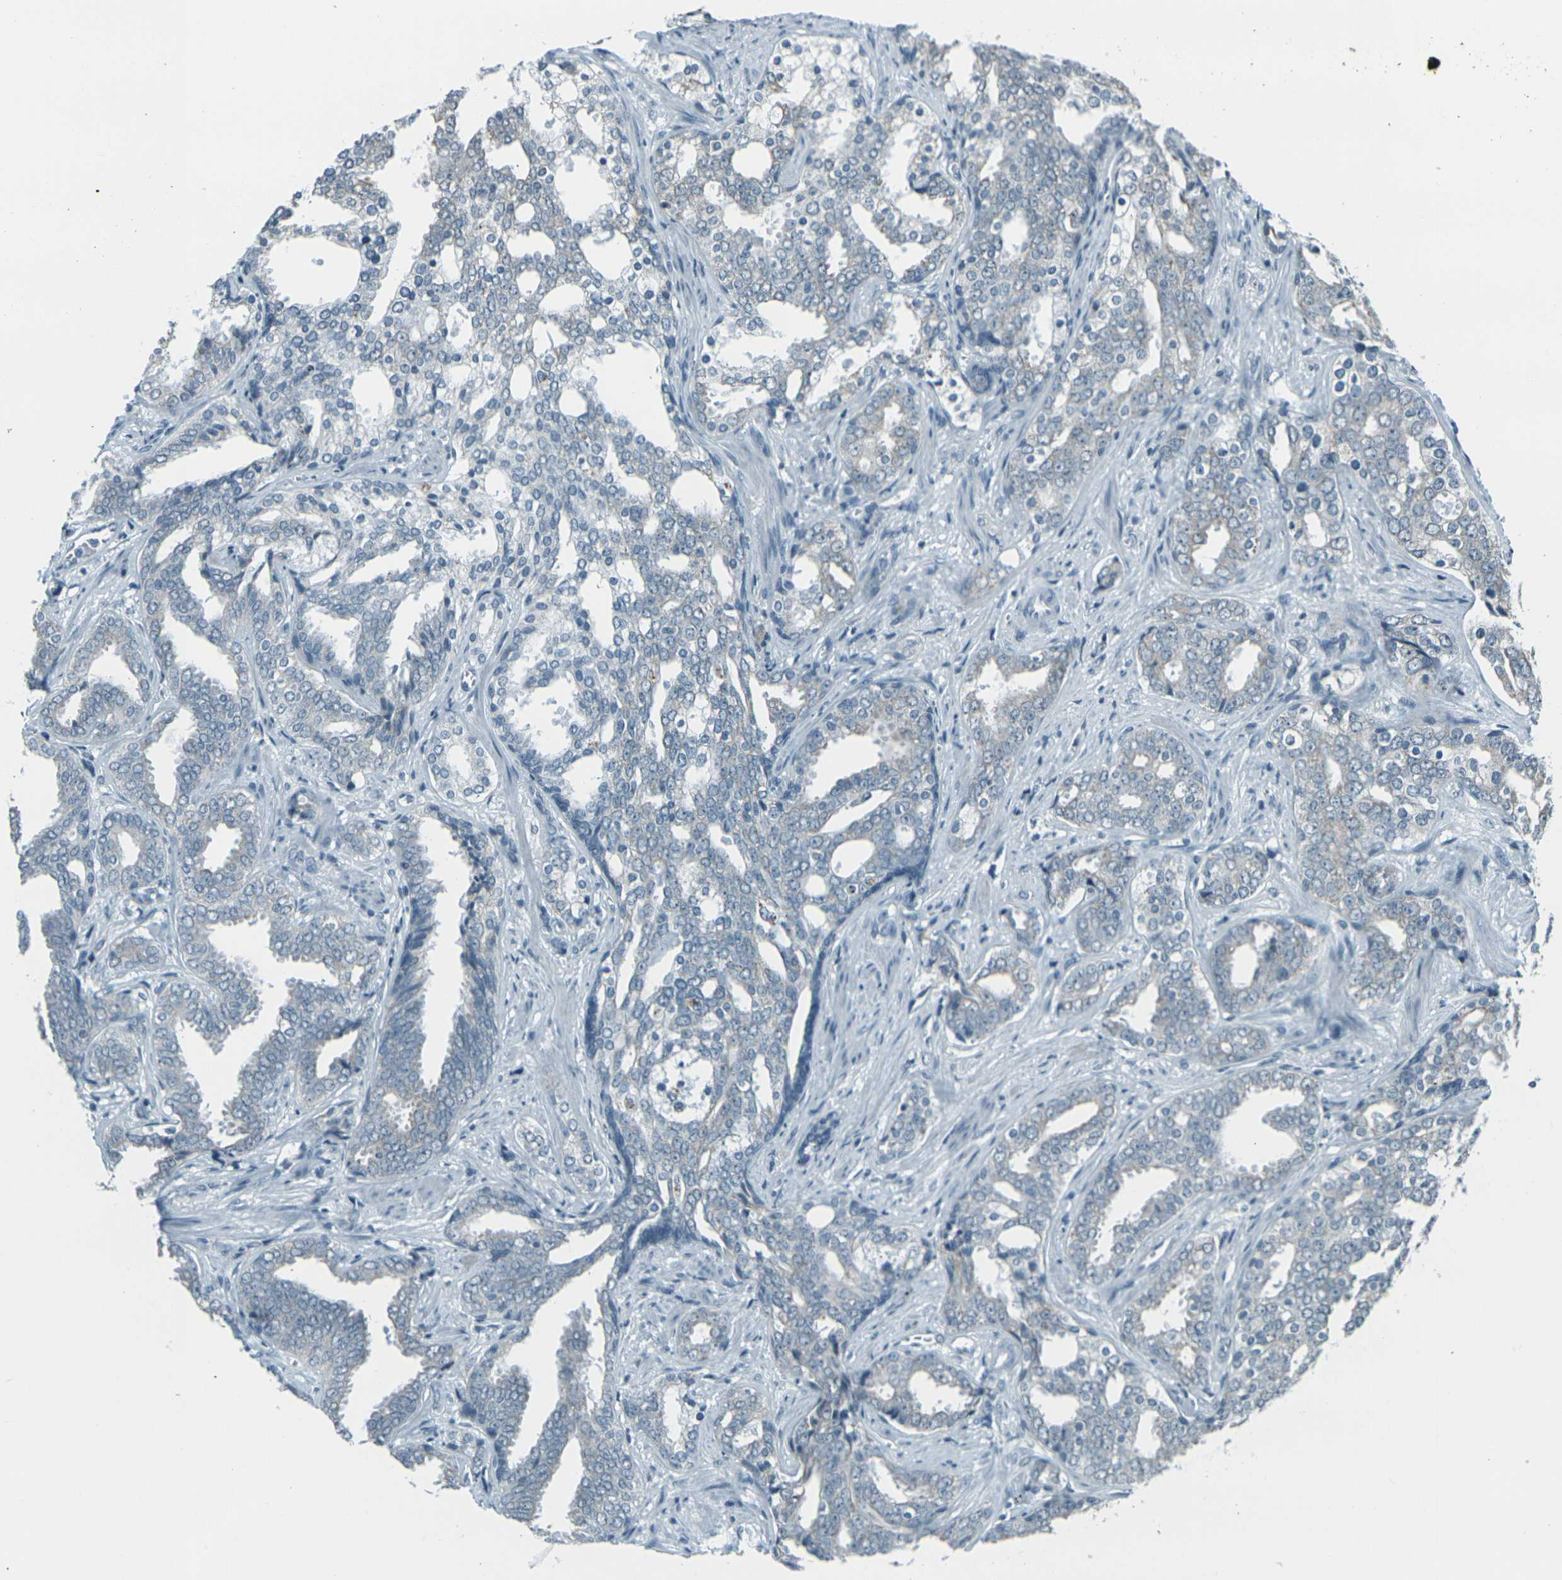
{"staining": {"intensity": "negative", "quantity": "none", "location": "none"}, "tissue": "prostate cancer", "cell_type": "Tumor cells", "image_type": "cancer", "snomed": [{"axis": "morphology", "description": "Adenocarcinoma, High grade"}, {"axis": "topography", "description": "Prostate"}], "caption": "An immunohistochemistry histopathology image of prostate cancer (high-grade adenocarcinoma) is shown. There is no staining in tumor cells of prostate cancer (high-grade adenocarcinoma).", "gene": "H2BC1", "patient": {"sex": "male", "age": 67}}